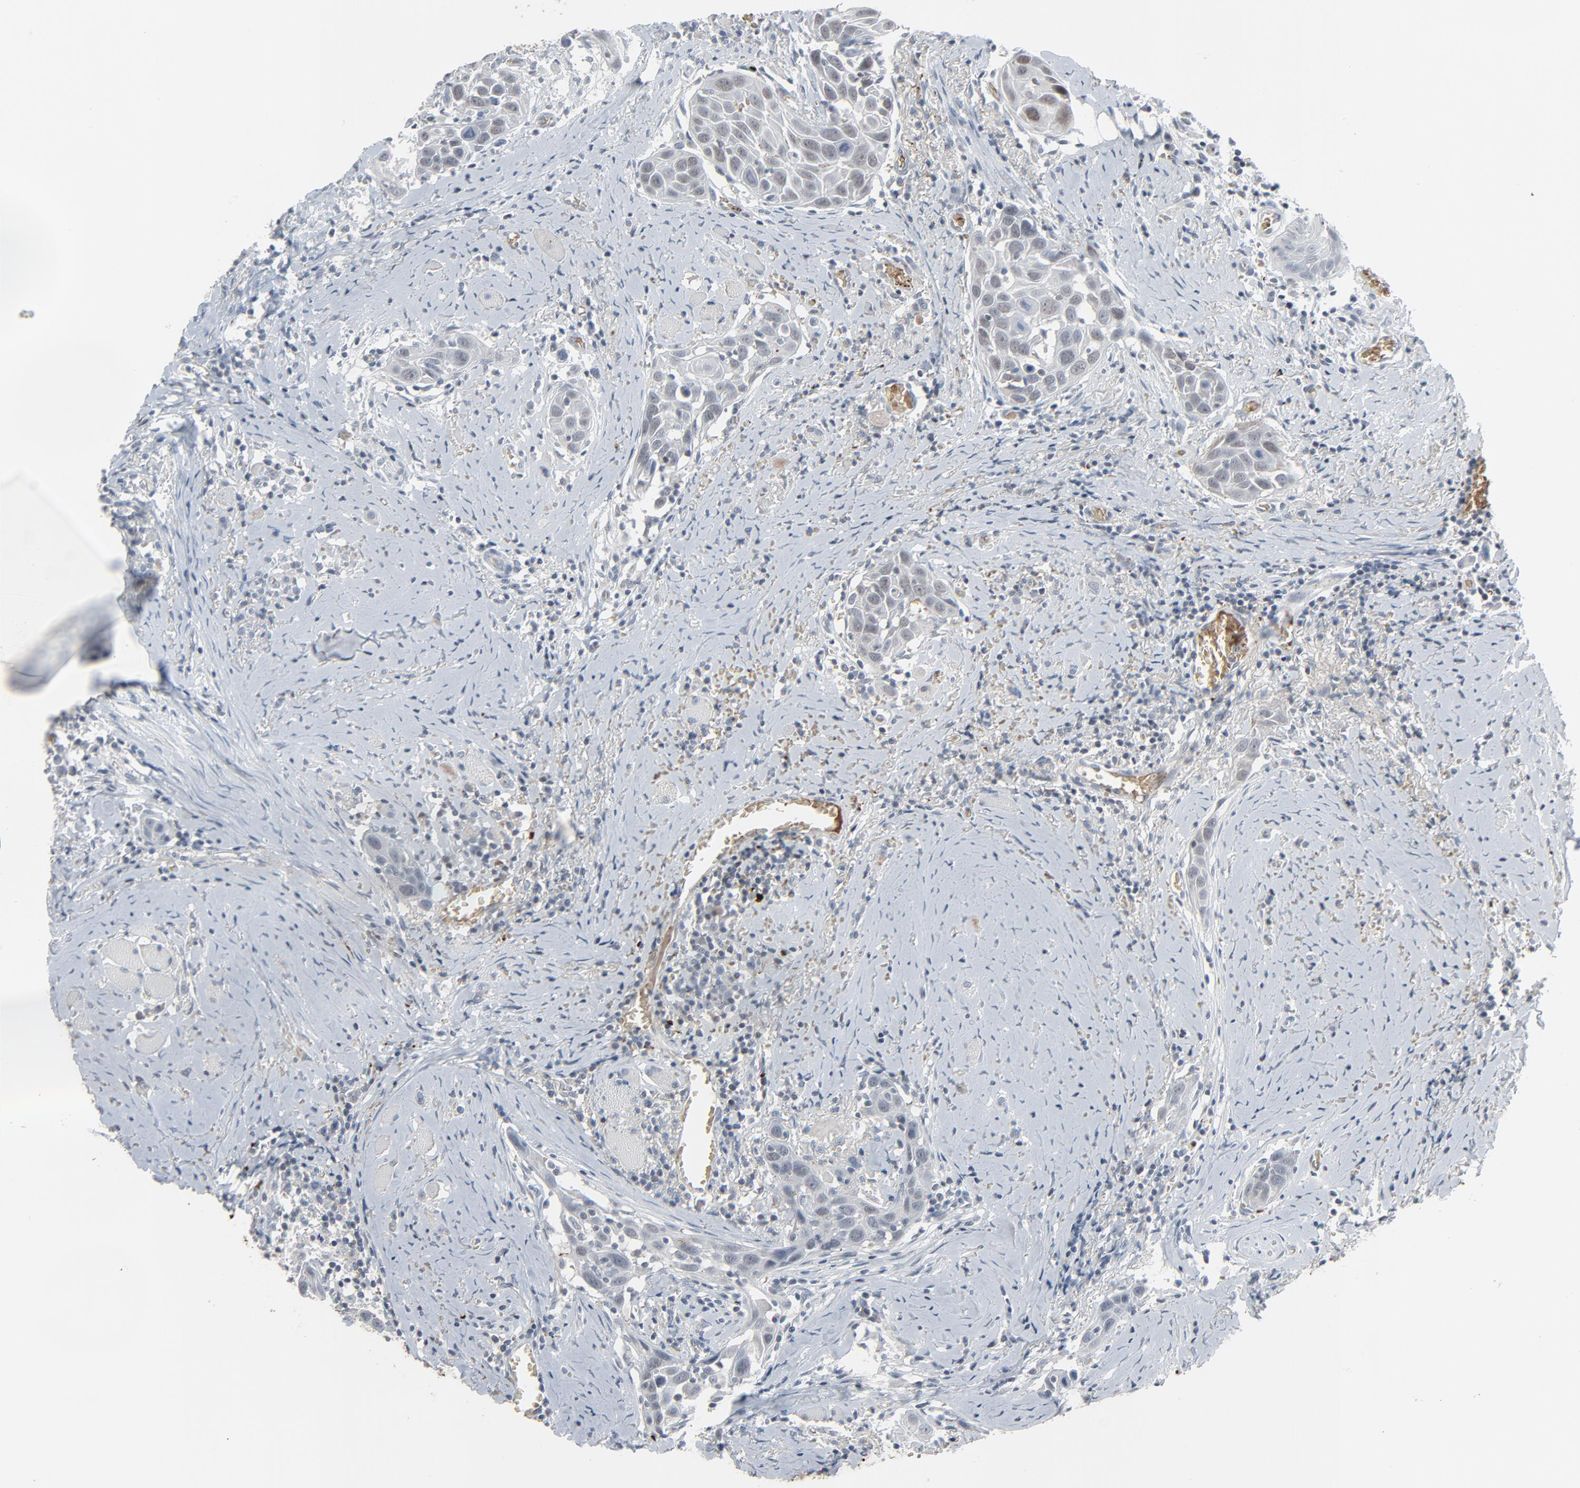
{"staining": {"intensity": "negative", "quantity": "none", "location": "none"}, "tissue": "head and neck cancer", "cell_type": "Tumor cells", "image_type": "cancer", "snomed": [{"axis": "morphology", "description": "Squamous cell carcinoma, NOS"}, {"axis": "topography", "description": "Oral tissue"}, {"axis": "topography", "description": "Head-Neck"}], "caption": "An image of squamous cell carcinoma (head and neck) stained for a protein demonstrates no brown staining in tumor cells.", "gene": "SAGE1", "patient": {"sex": "female", "age": 50}}